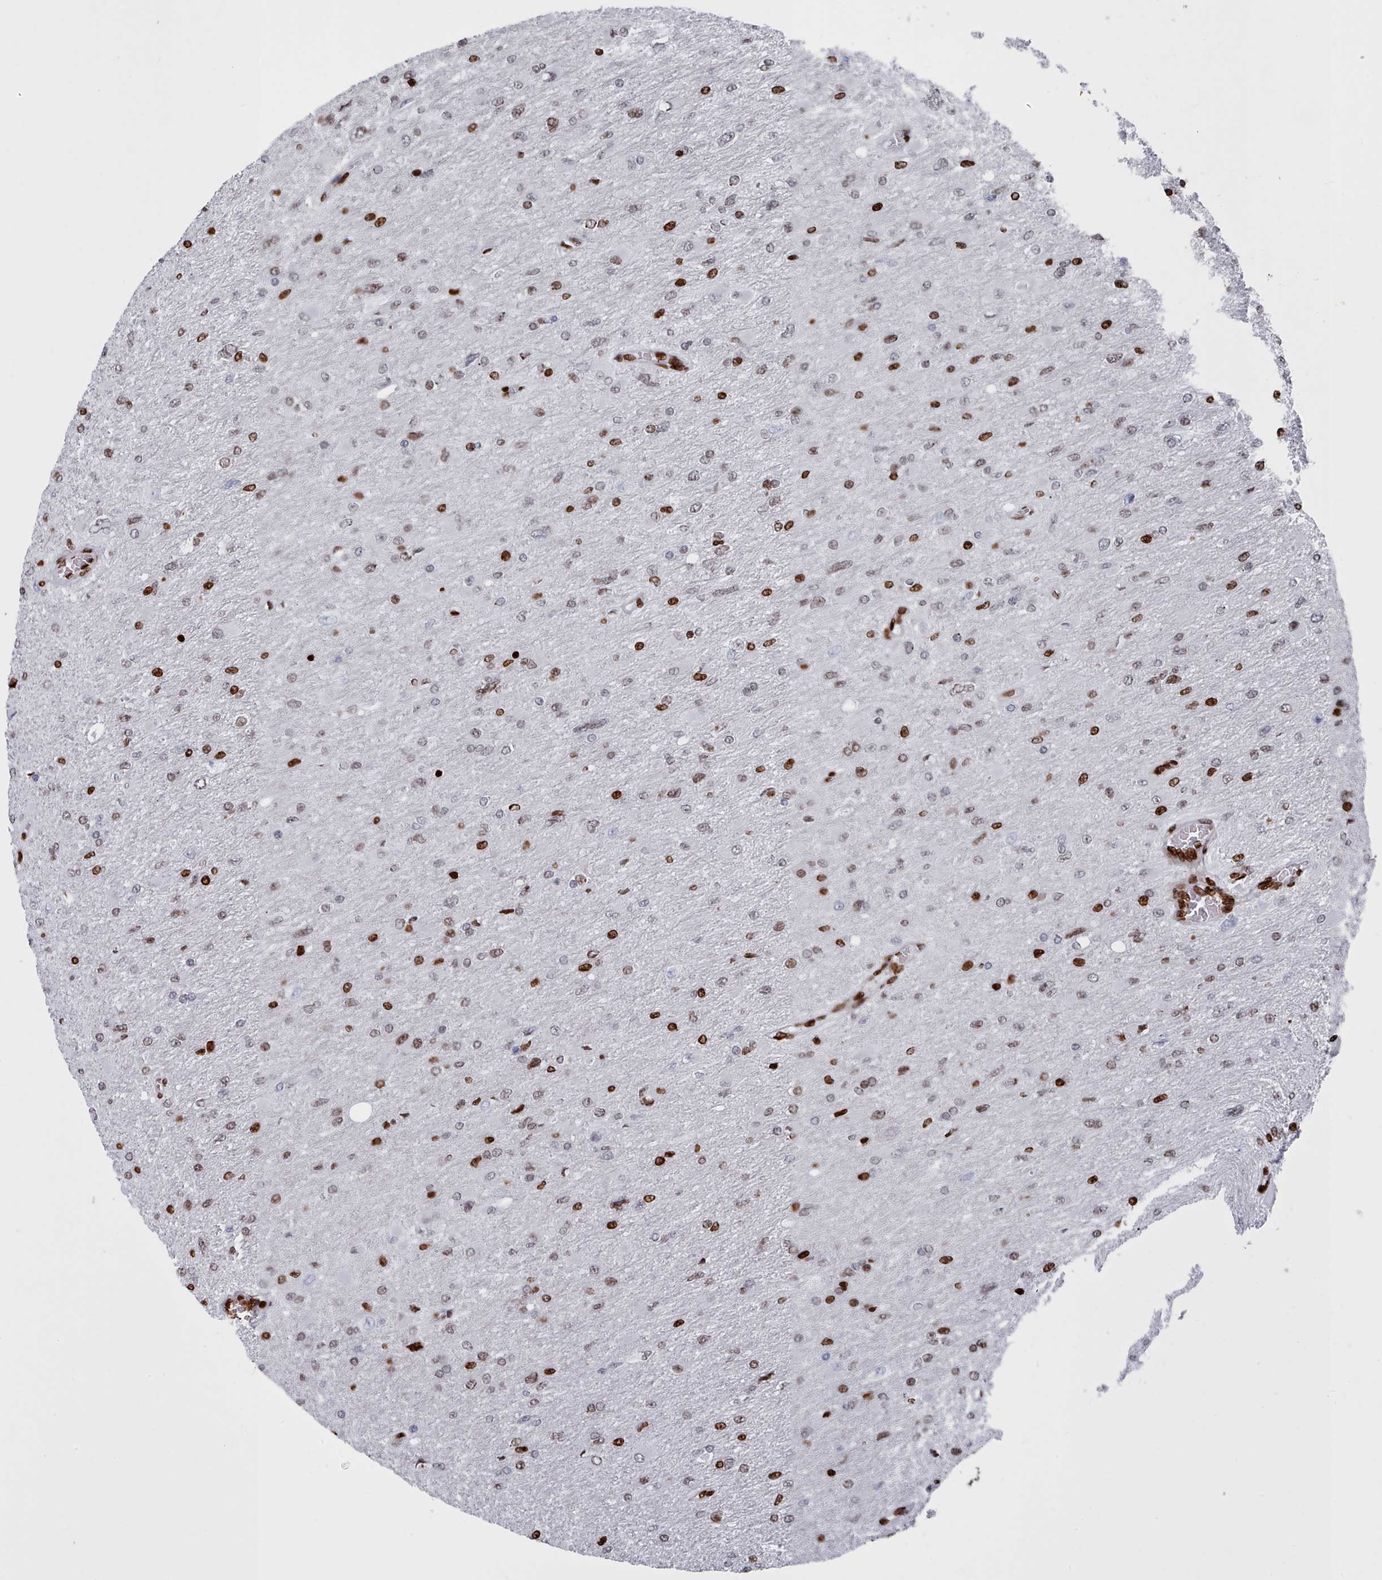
{"staining": {"intensity": "strong", "quantity": "25%-75%", "location": "nuclear"}, "tissue": "glioma", "cell_type": "Tumor cells", "image_type": "cancer", "snomed": [{"axis": "morphology", "description": "Glioma, malignant, High grade"}, {"axis": "topography", "description": "Cerebral cortex"}], "caption": "This is a micrograph of immunohistochemistry (IHC) staining of glioma, which shows strong positivity in the nuclear of tumor cells.", "gene": "PCDHB12", "patient": {"sex": "female", "age": 36}}